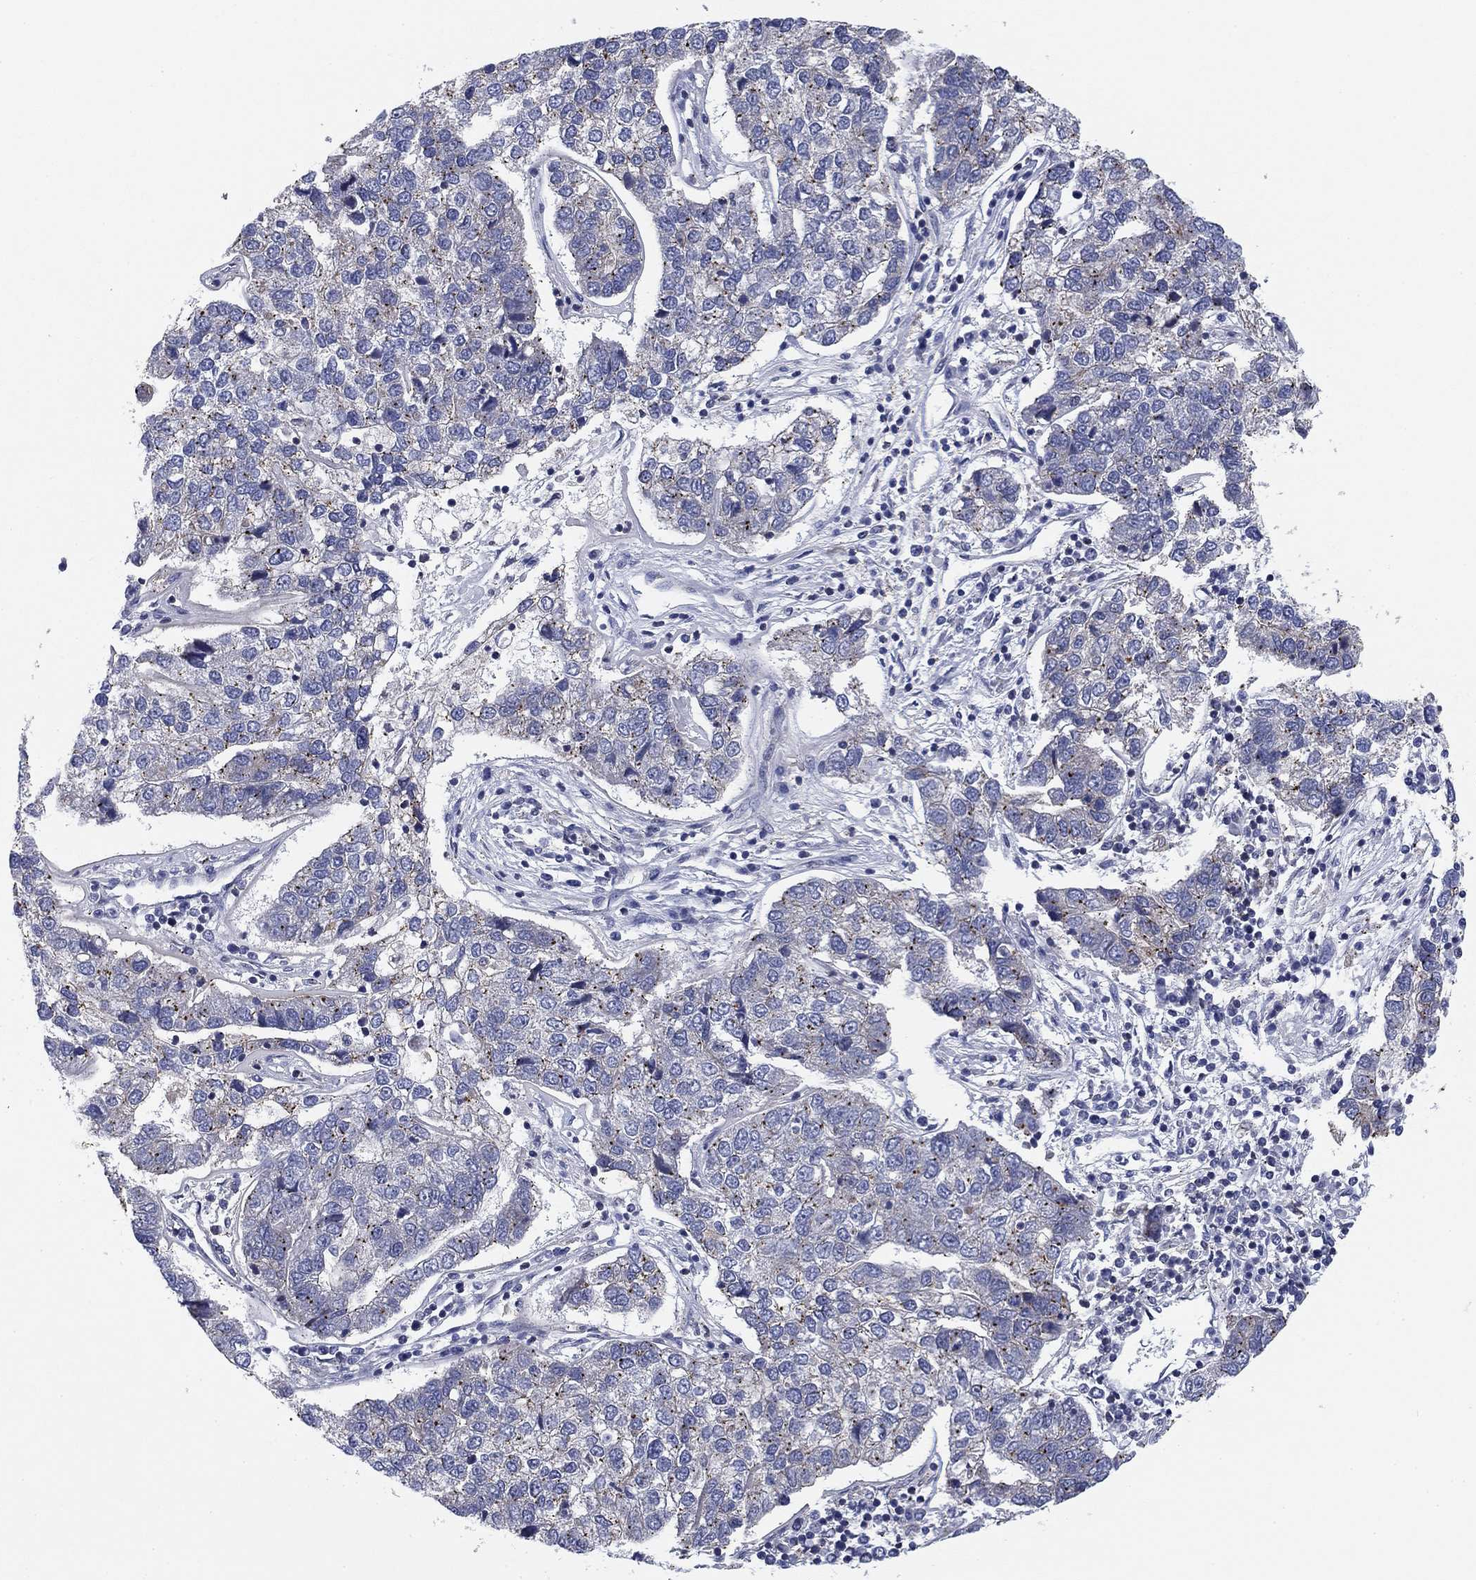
{"staining": {"intensity": "weak", "quantity": "<25%", "location": "cytoplasmic/membranous"}, "tissue": "pancreatic cancer", "cell_type": "Tumor cells", "image_type": "cancer", "snomed": [{"axis": "morphology", "description": "Adenocarcinoma, NOS"}, {"axis": "topography", "description": "Pancreas"}], "caption": "High magnification brightfield microscopy of adenocarcinoma (pancreatic) stained with DAB (3,3'-diaminobenzidine) (brown) and counterstained with hematoxylin (blue): tumor cells show no significant staining.", "gene": "NACAD", "patient": {"sex": "female", "age": 61}}